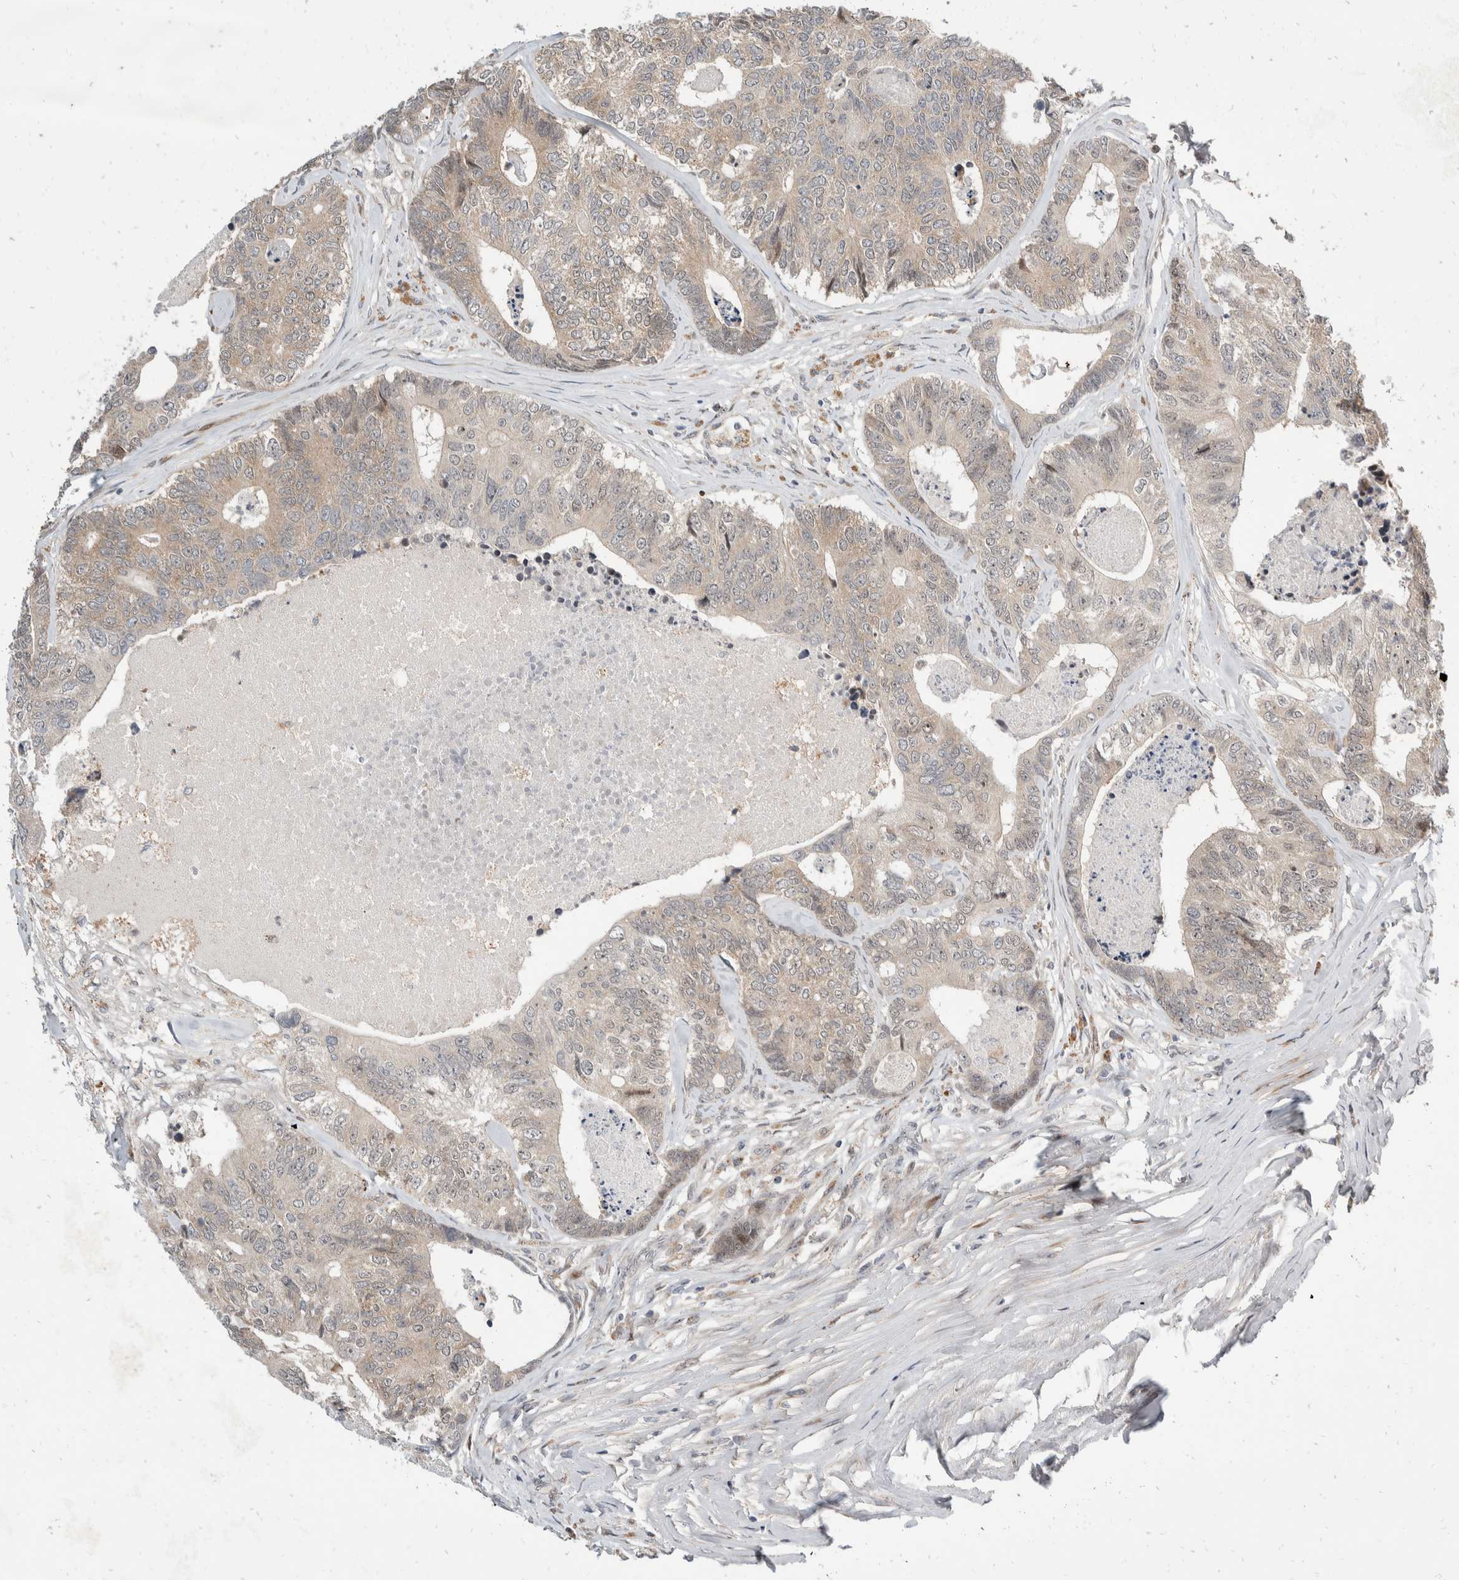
{"staining": {"intensity": "weak", "quantity": "<25%", "location": "cytoplasmic/membranous"}, "tissue": "colorectal cancer", "cell_type": "Tumor cells", "image_type": "cancer", "snomed": [{"axis": "morphology", "description": "Adenocarcinoma, NOS"}, {"axis": "topography", "description": "Colon"}], "caption": "Tumor cells show no significant expression in colorectal cancer (adenocarcinoma).", "gene": "ZNF703", "patient": {"sex": "female", "age": 67}}